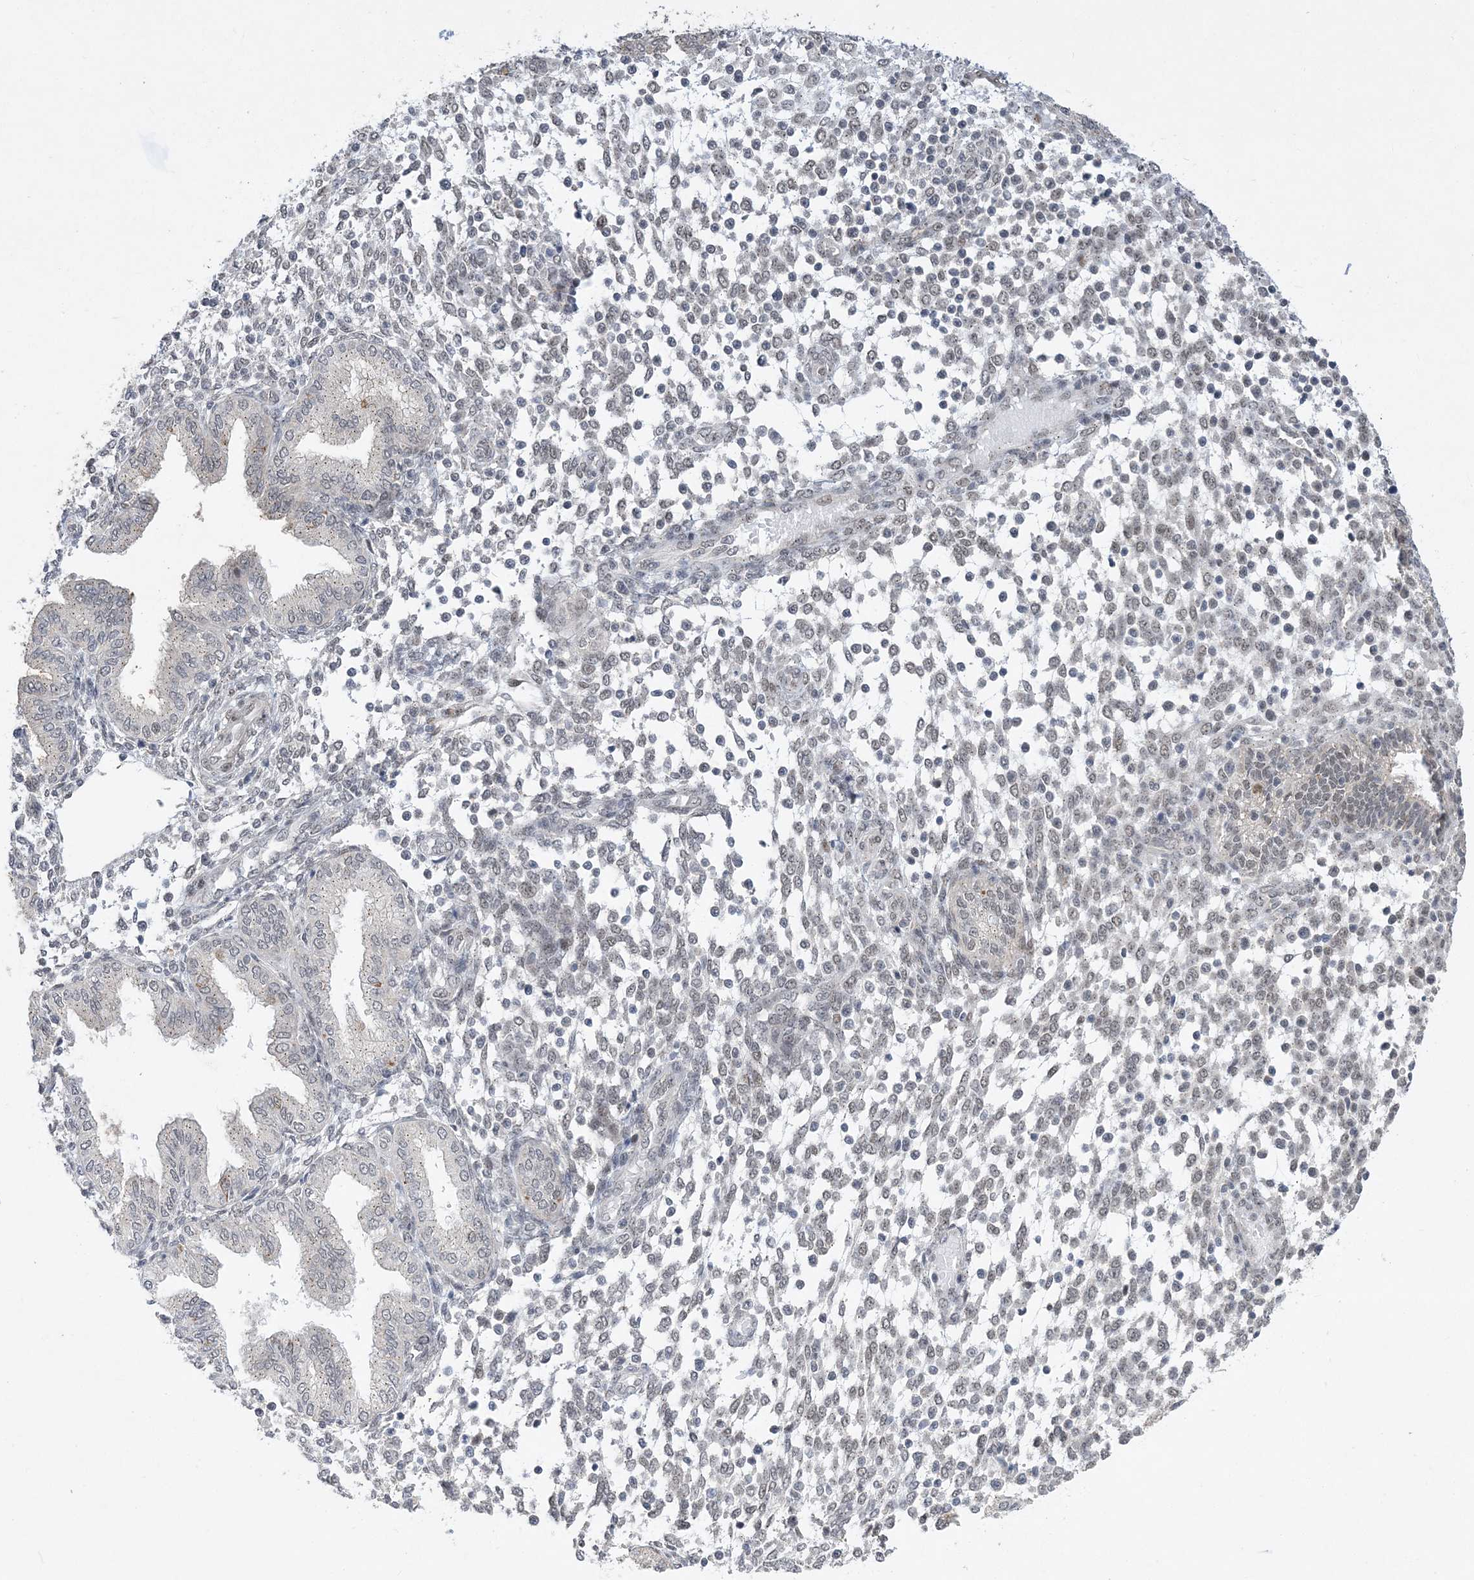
{"staining": {"intensity": "weak", "quantity": "<25%", "location": "nuclear"}, "tissue": "endometrium", "cell_type": "Cells in endometrial stroma", "image_type": "normal", "snomed": [{"axis": "morphology", "description": "Normal tissue, NOS"}, {"axis": "topography", "description": "Endometrium"}], "caption": "A micrograph of endometrium stained for a protein demonstrates no brown staining in cells in endometrial stroma.", "gene": "WAC", "patient": {"sex": "female", "age": 53}}